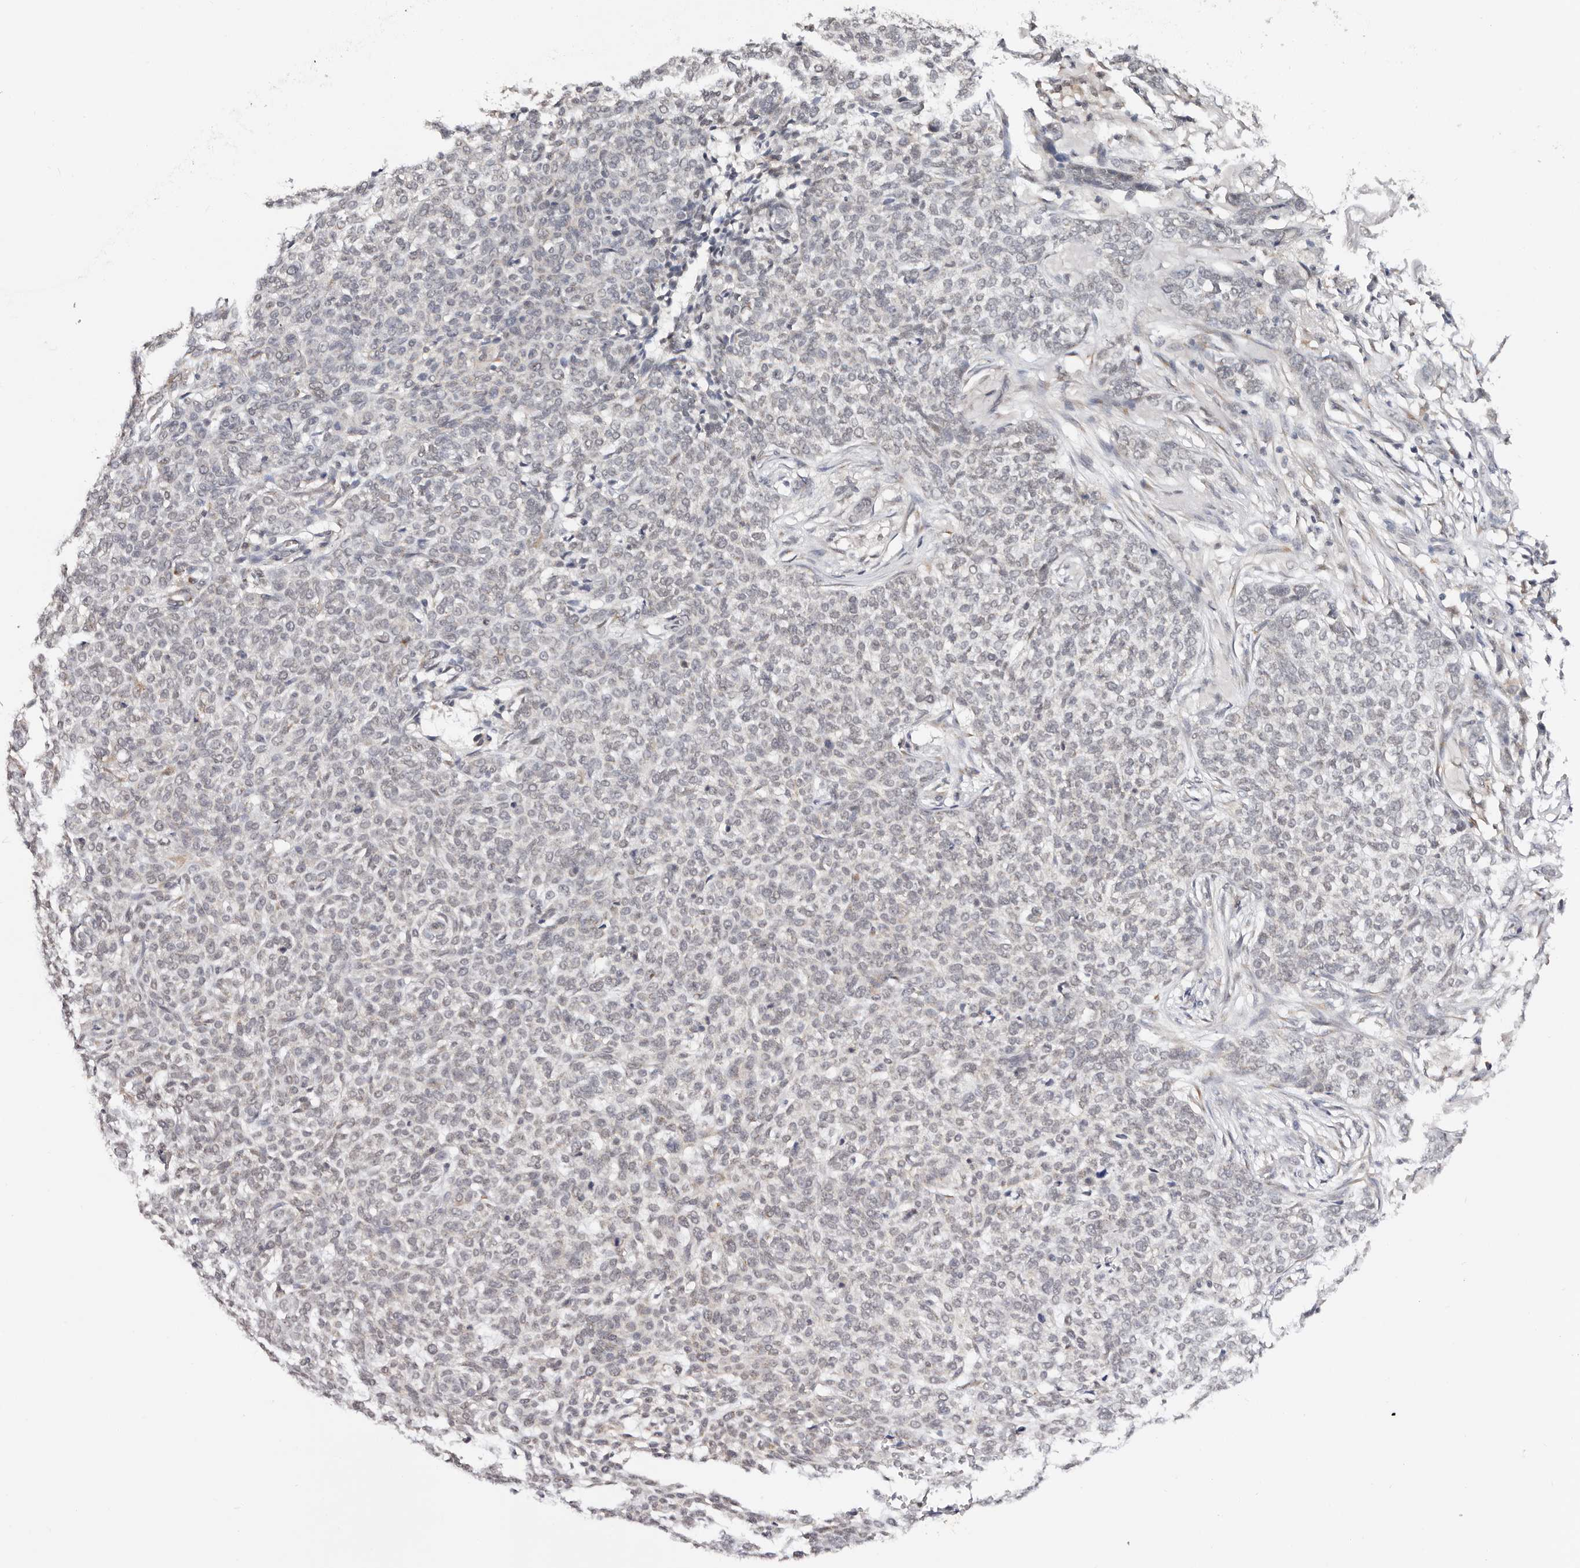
{"staining": {"intensity": "weak", "quantity": "<25%", "location": "nuclear"}, "tissue": "skin cancer", "cell_type": "Tumor cells", "image_type": "cancer", "snomed": [{"axis": "morphology", "description": "Basal cell carcinoma"}, {"axis": "topography", "description": "Skin"}], "caption": "This is an immunohistochemistry (IHC) photomicrograph of skin cancer. There is no positivity in tumor cells.", "gene": "VIPAS39", "patient": {"sex": "male", "age": 85}}